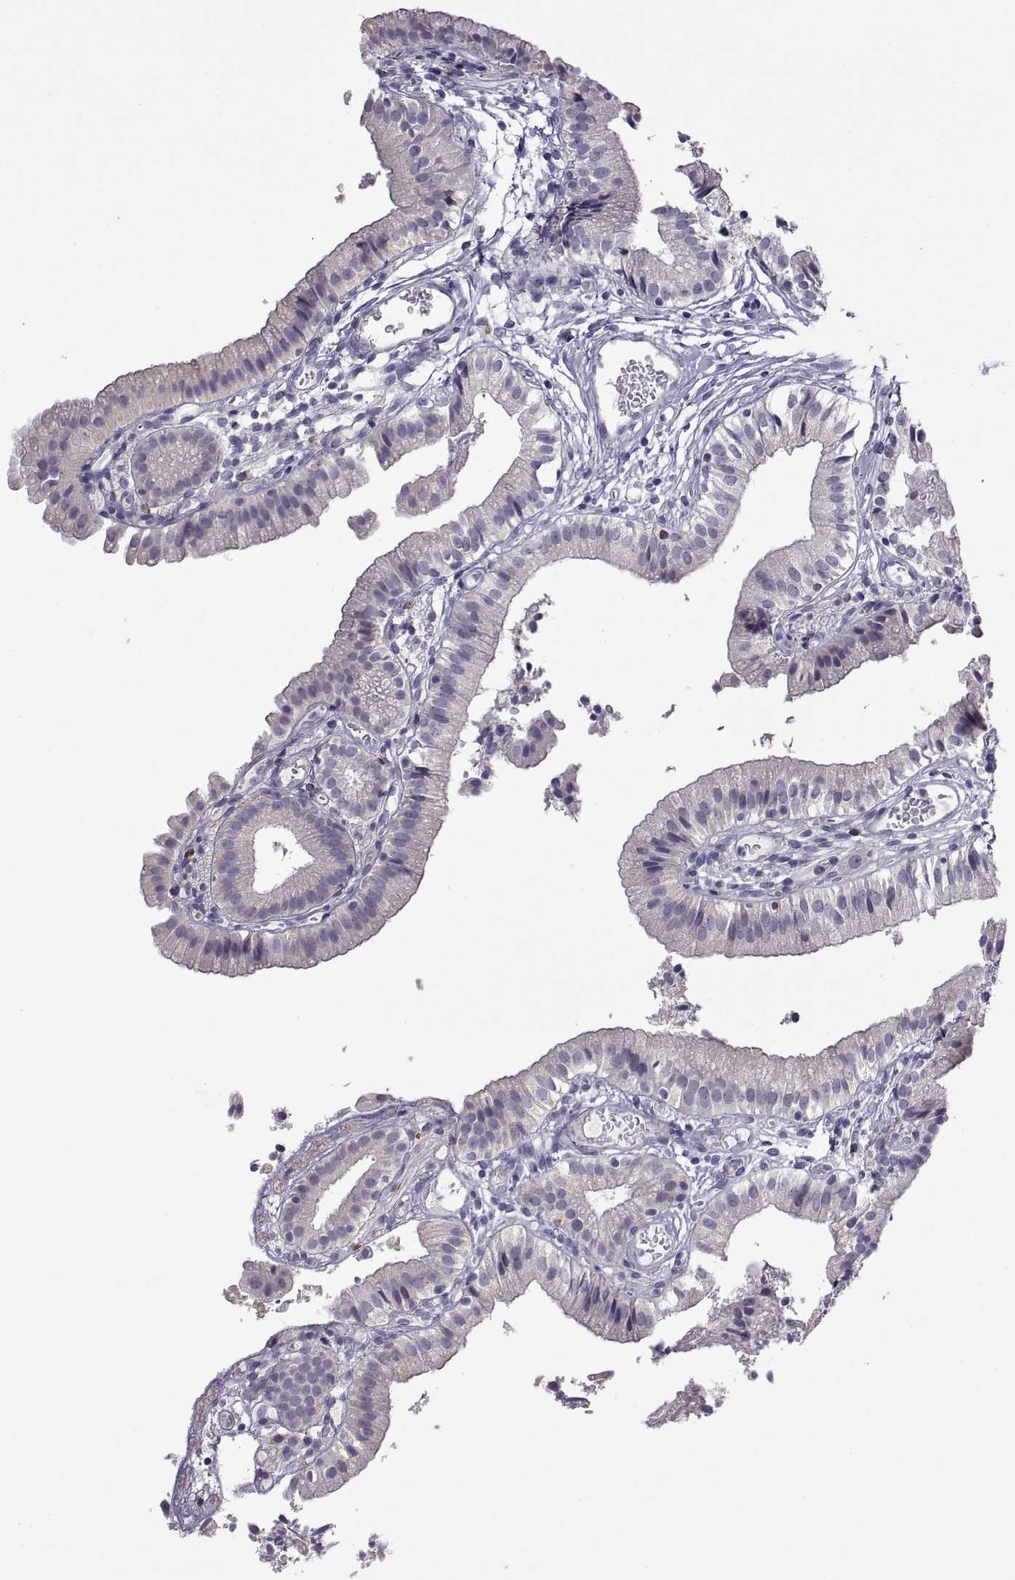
{"staining": {"intensity": "negative", "quantity": "none", "location": "none"}, "tissue": "gallbladder", "cell_type": "Glandular cells", "image_type": "normal", "snomed": [{"axis": "morphology", "description": "Normal tissue, NOS"}, {"axis": "topography", "description": "Gallbladder"}], "caption": "This histopathology image is of benign gallbladder stained with immunohistochemistry (IHC) to label a protein in brown with the nuclei are counter-stained blue. There is no expression in glandular cells. (DAB (3,3'-diaminobenzidine) immunohistochemistry visualized using brightfield microscopy, high magnification).", "gene": "MAGEB18", "patient": {"sex": "female", "age": 47}}